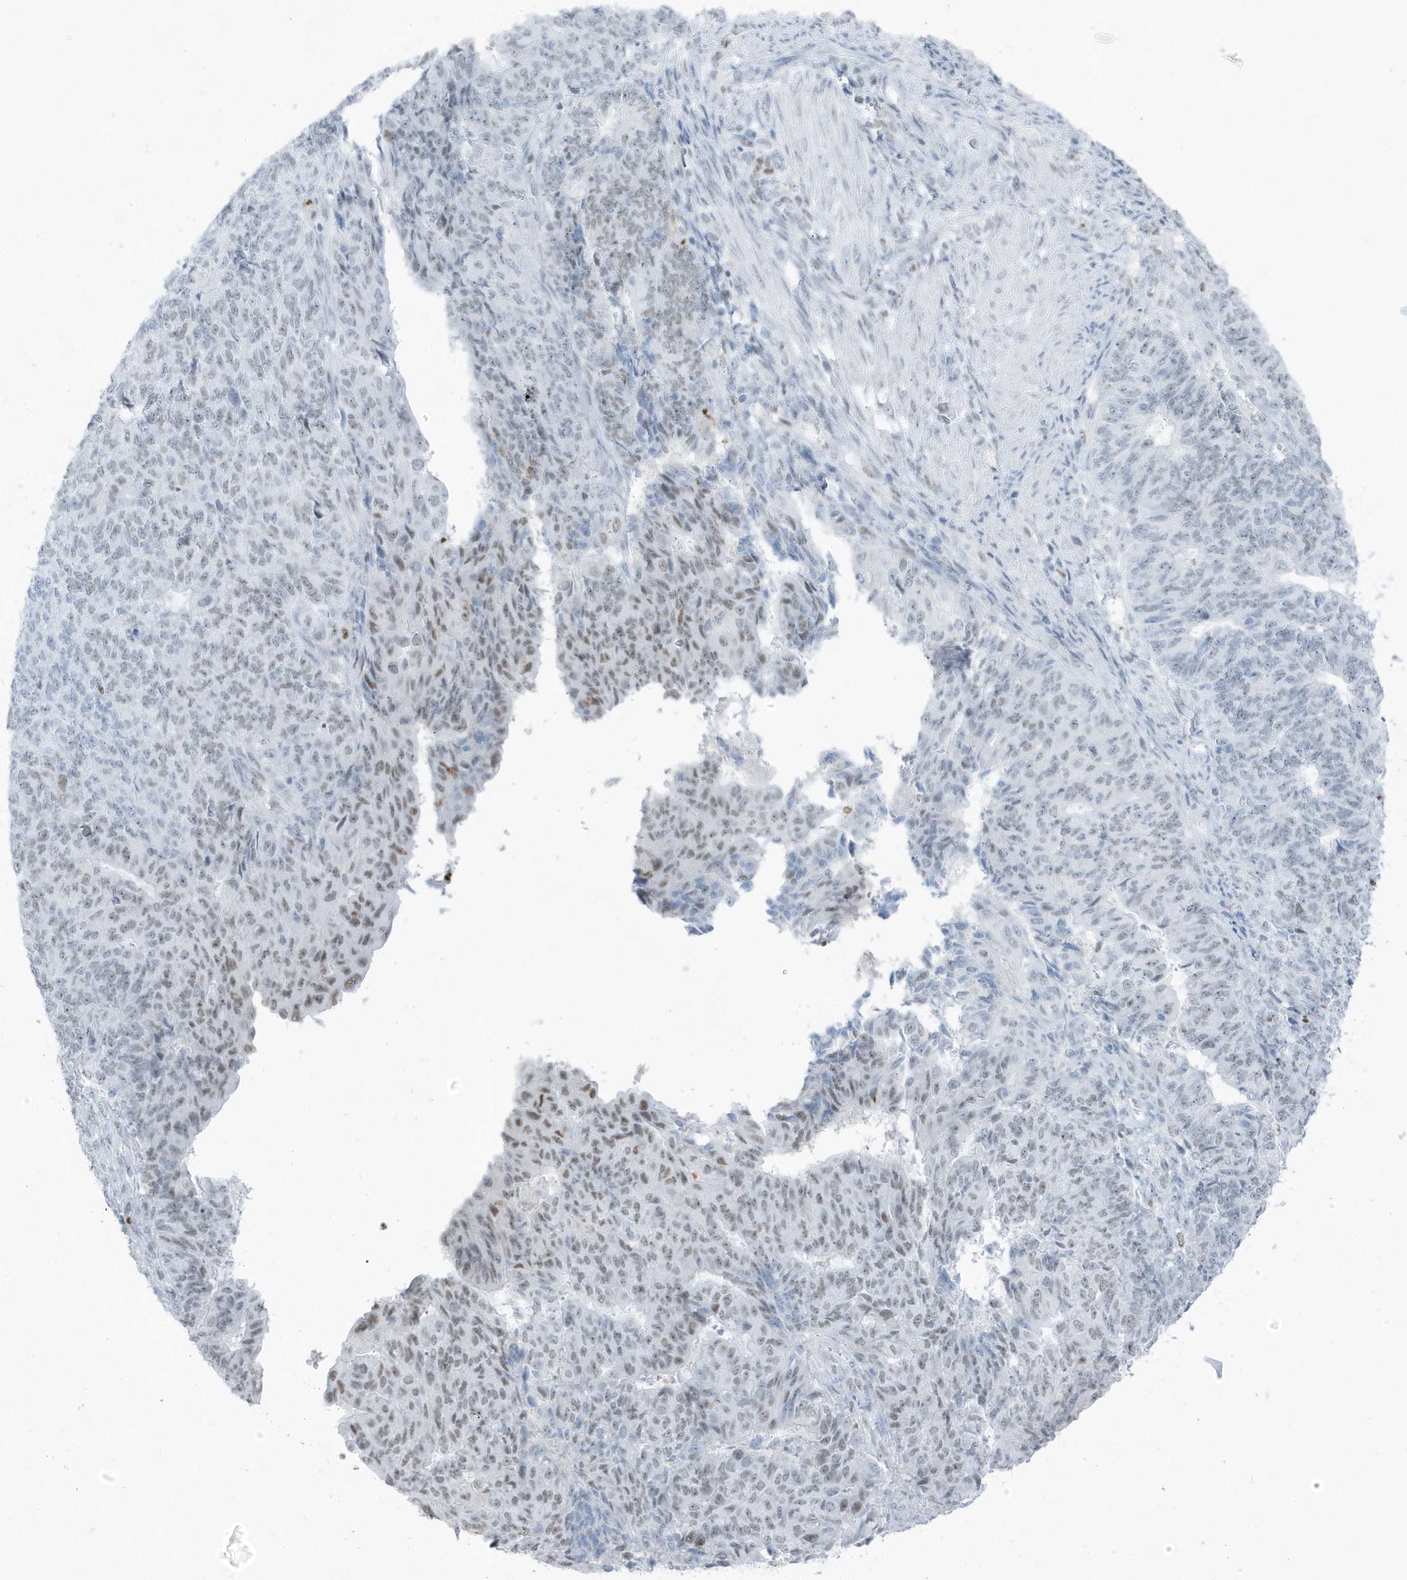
{"staining": {"intensity": "weak", "quantity": "<25%", "location": "nuclear"}, "tissue": "endometrial cancer", "cell_type": "Tumor cells", "image_type": "cancer", "snomed": [{"axis": "morphology", "description": "Adenocarcinoma, NOS"}, {"axis": "topography", "description": "Endometrium"}], "caption": "Immunohistochemistry photomicrograph of neoplastic tissue: human endometrial adenocarcinoma stained with DAB (3,3'-diaminobenzidine) shows no significant protein expression in tumor cells. (Brightfield microscopy of DAB (3,3'-diaminobenzidine) immunohistochemistry (IHC) at high magnification).", "gene": "SMIM34", "patient": {"sex": "female", "age": 32}}